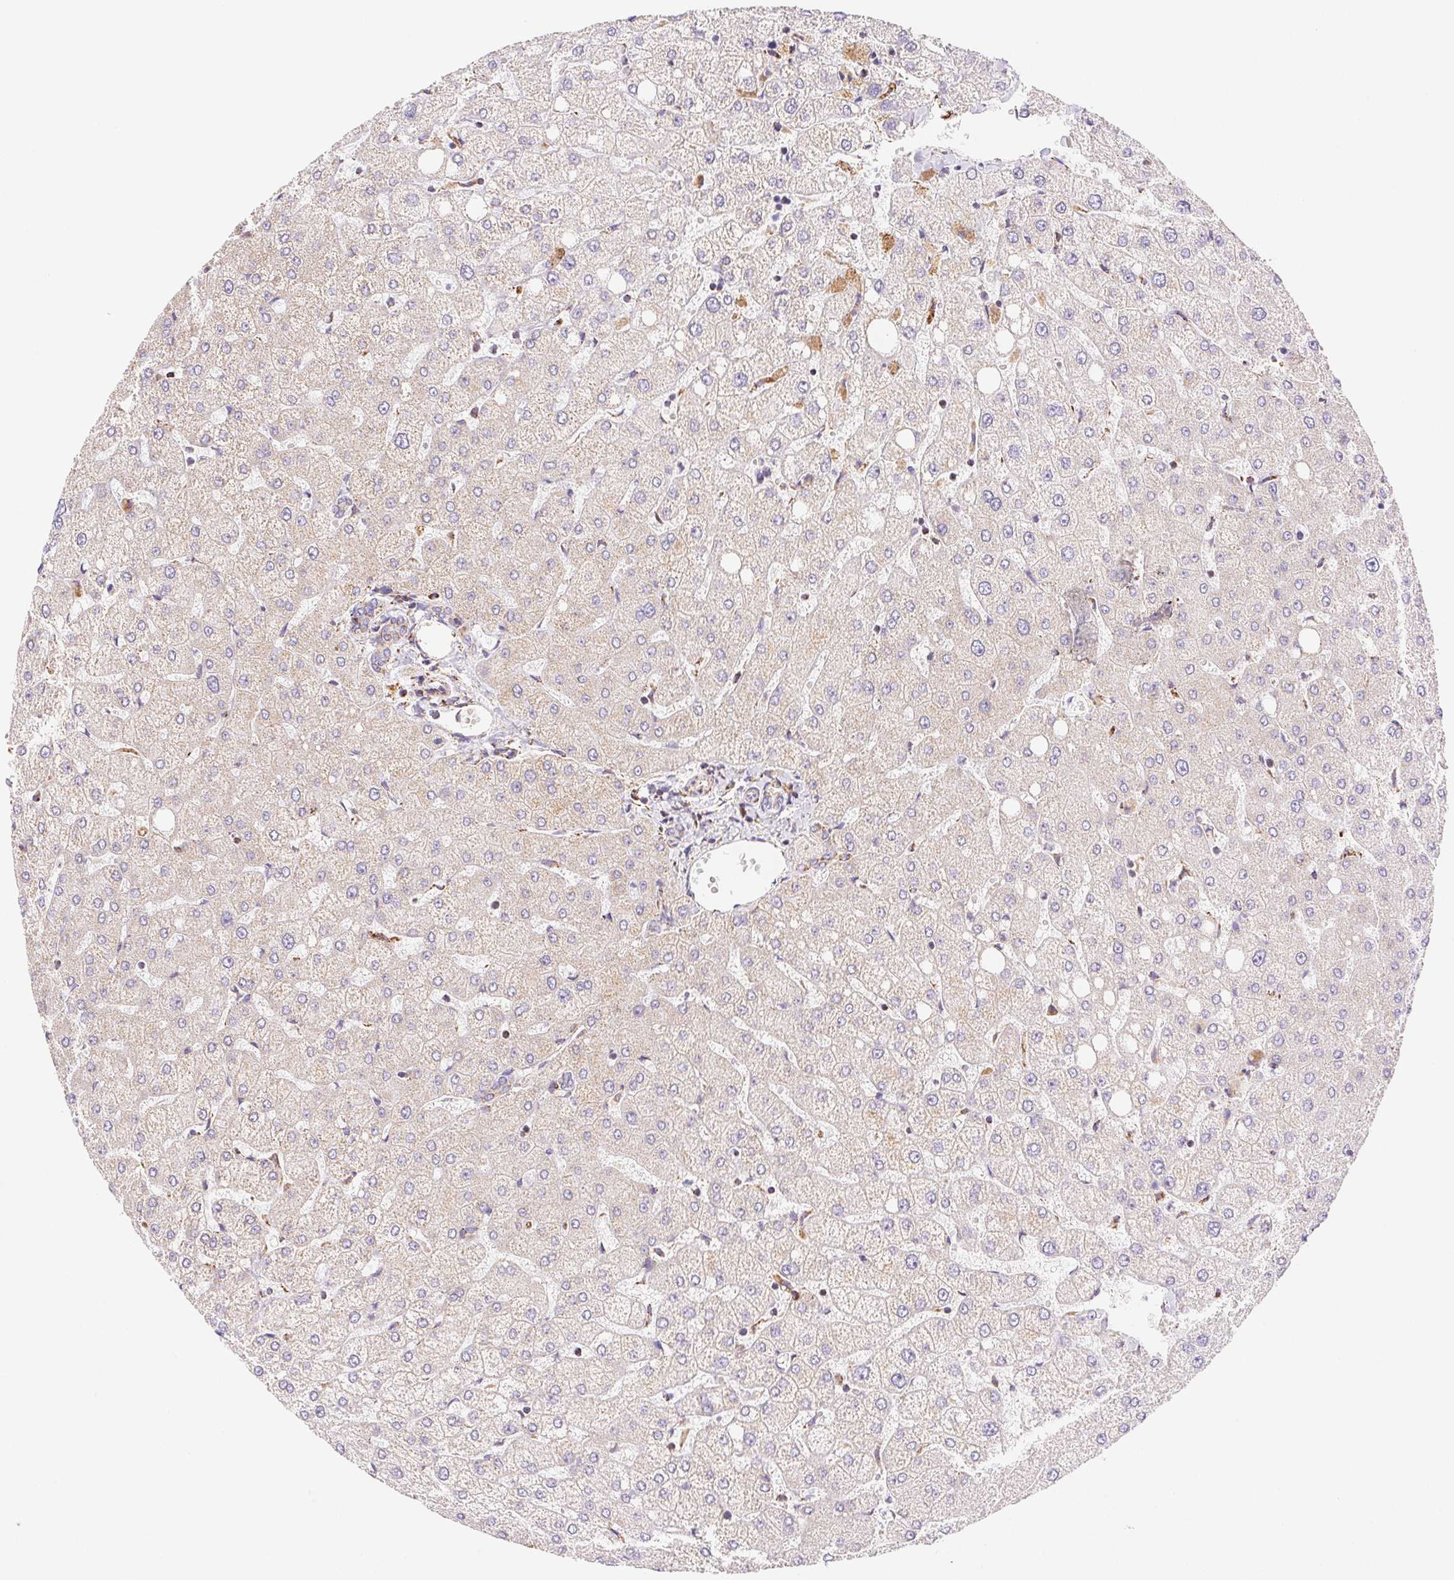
{"staining": {"intensity": "negative", "quantity": "none", "location": "none"}, "tissue": "liver", "cell_type": "Cholangiocytes", "image_type": "normal", "snomed": [{"axis": "morphology", "description": "Normal tissue, NOS"}, {"axis": "topography", "description": "Liver"}], "caption": "DAB (3,3'-diaminobenzidine) immunohistochemical staining of unremarkable human liver exhibits no significant positivity in cholangiocytes. Brightfield microscopy of immunohistochemistry stained with DAB (3,3'-diaminobenzidine) (brown) and hematoxylin (blue), captured at high magnification.", "gene": "NIPSNAP2", "patient": {"sex": "female", "age": 54}}